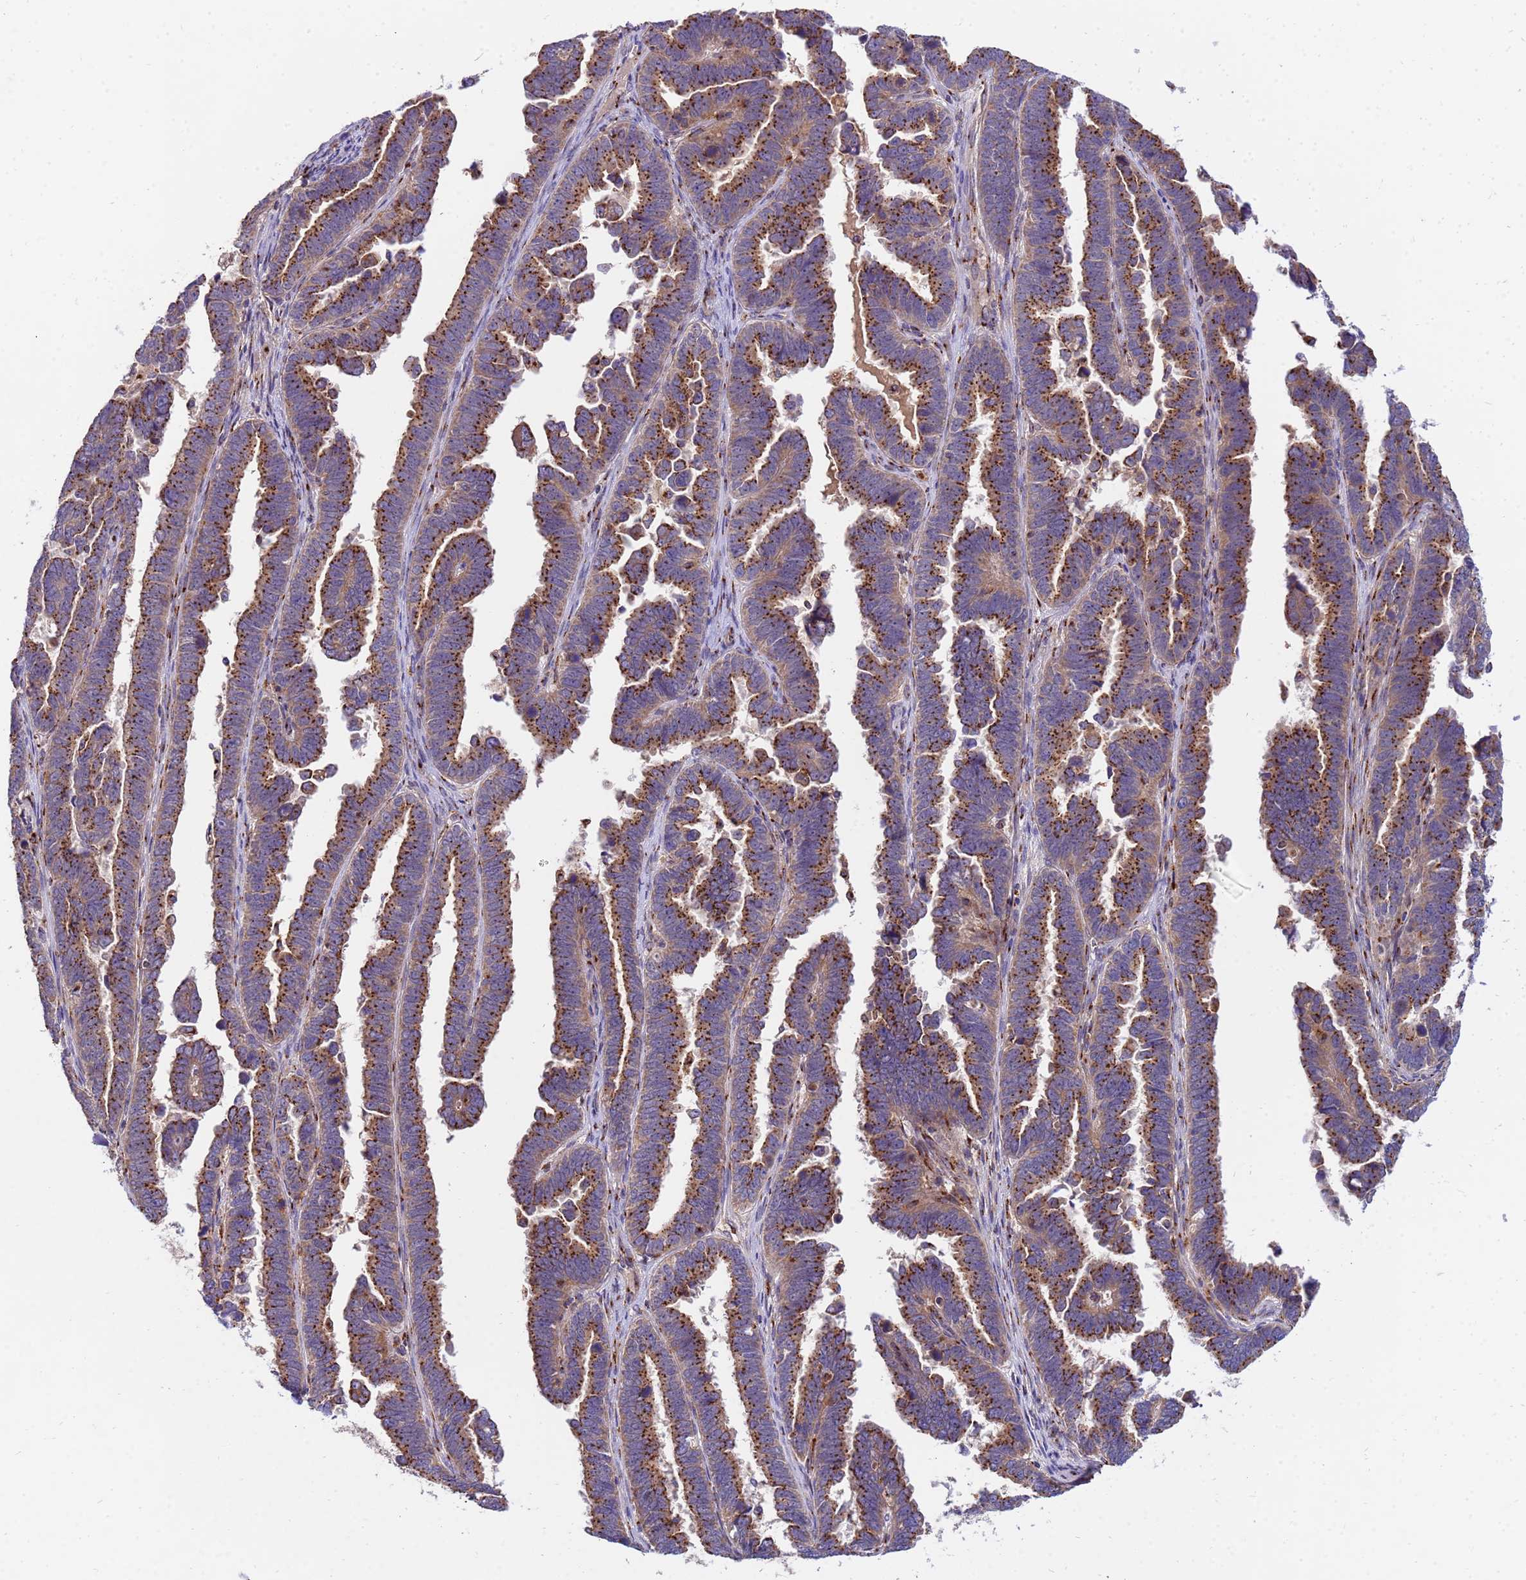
{"staining": {"intensity": "strong", "quantity": ">75%", "location": "cytoplasmic/membranous"}, "tissue": "endometrial cancer", "cell_type": "Tumor cells", "image_type": "cancer", "snomed": [{"axis": "morphology", "description": "Adenocarcinoma, NOS"}, {"axis": "topography", "description": "Endometrium"}], "caption": "Brown immunohistochemical staining in adenocarcinoma (endometrial) shows strong cytoplasmic/membranous expression in about >75% of tumor cells.", "gene": "HPS3", "patient": {"sex": "female", "age": 75}}